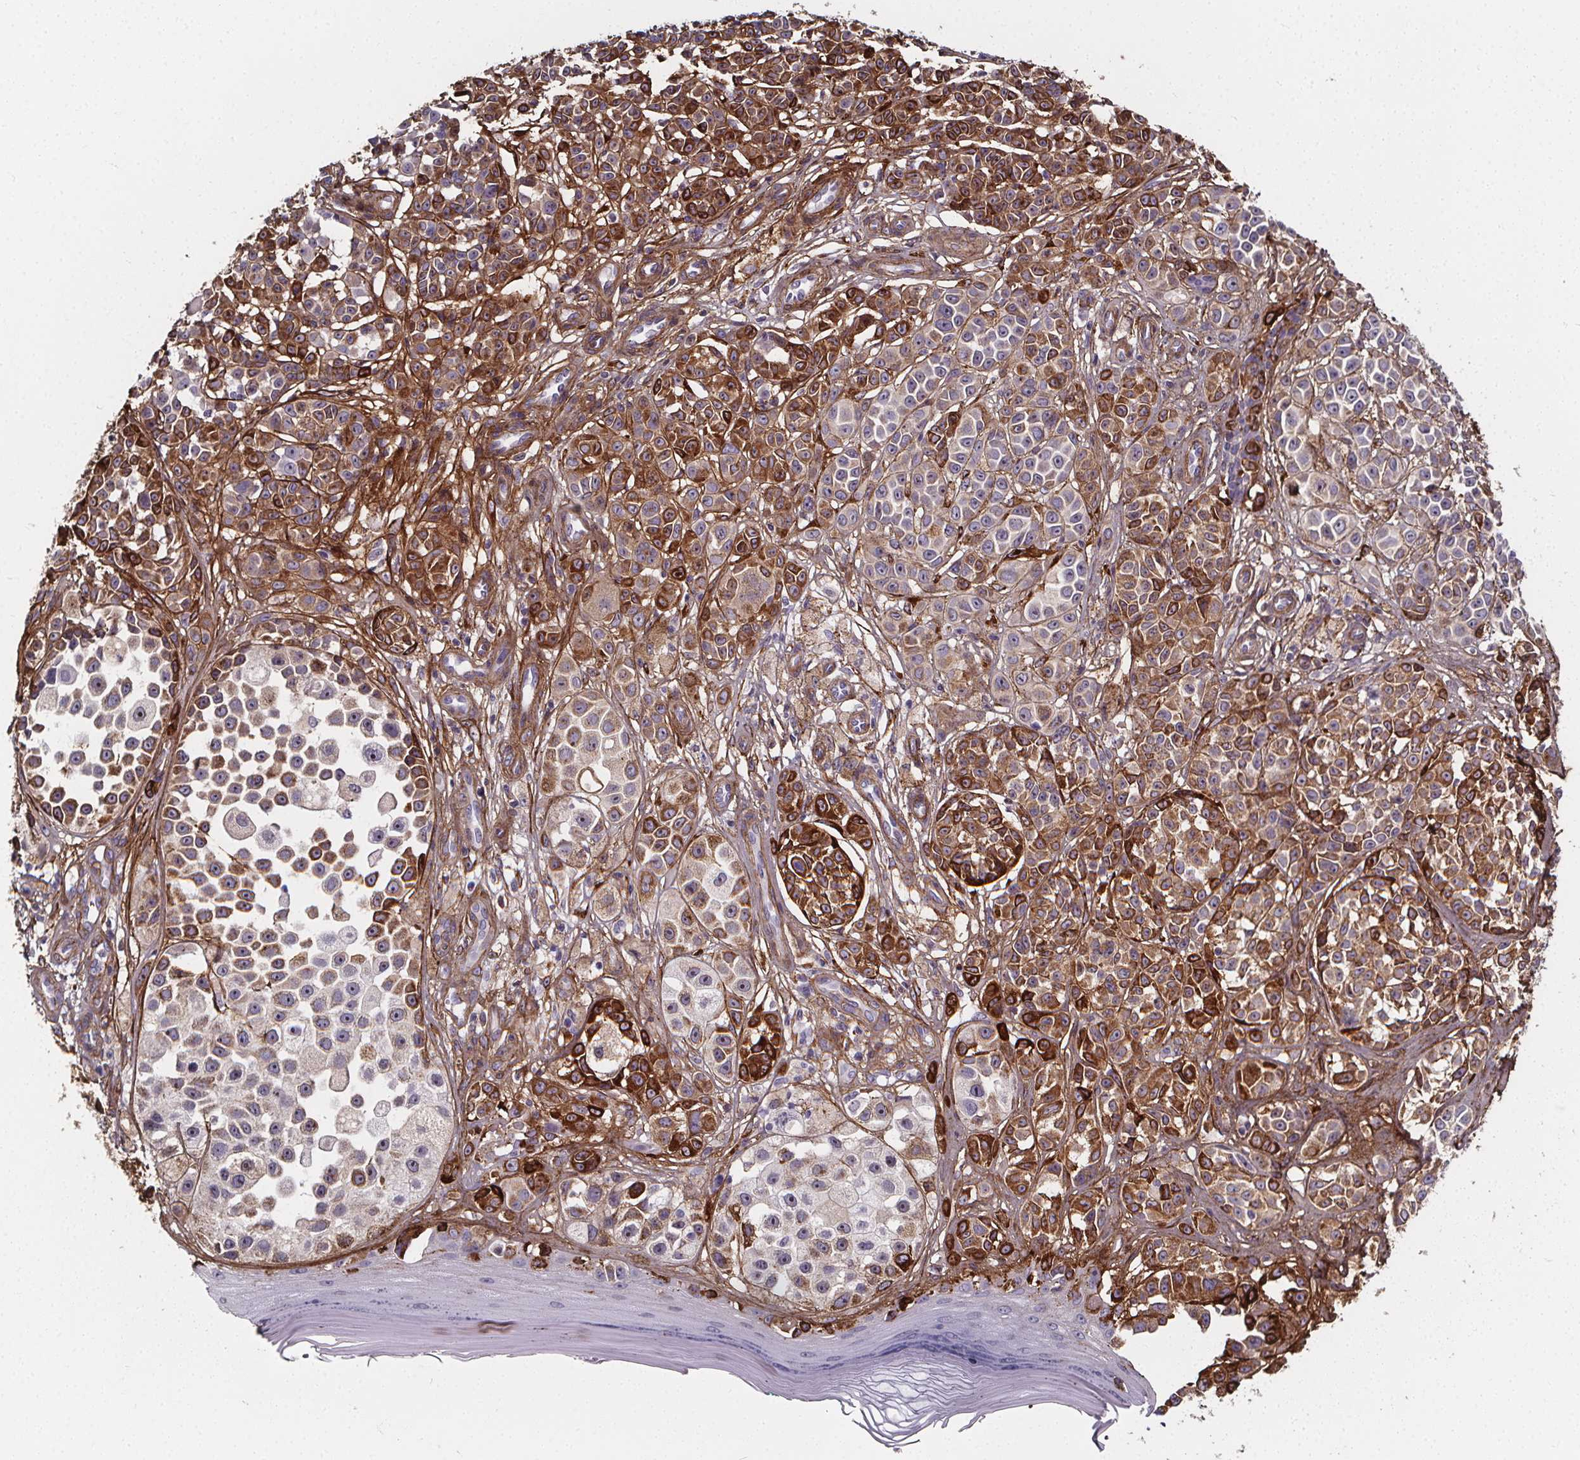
{"staining": {"intensity": "negative", "quantity": "none", "location": "none"}, "tissue": "melanoma", "cell_type": "Tumor cells", "image_type": "cancer", "snomed": [{"axis": "morphology", "description": "Malignant melanoma, NOS"}, {"axis": "topography", "description": "Skin"}], "caption": "Immunohistochemistry micrograph of neoplastic tissue: human melanoma stained with DAB (3,3'-diaminobenzidine) exhibits no significant protein expression in tumor cells.", "gene": "AEBP1", "patient": {"sex": "female", "age": 90}}